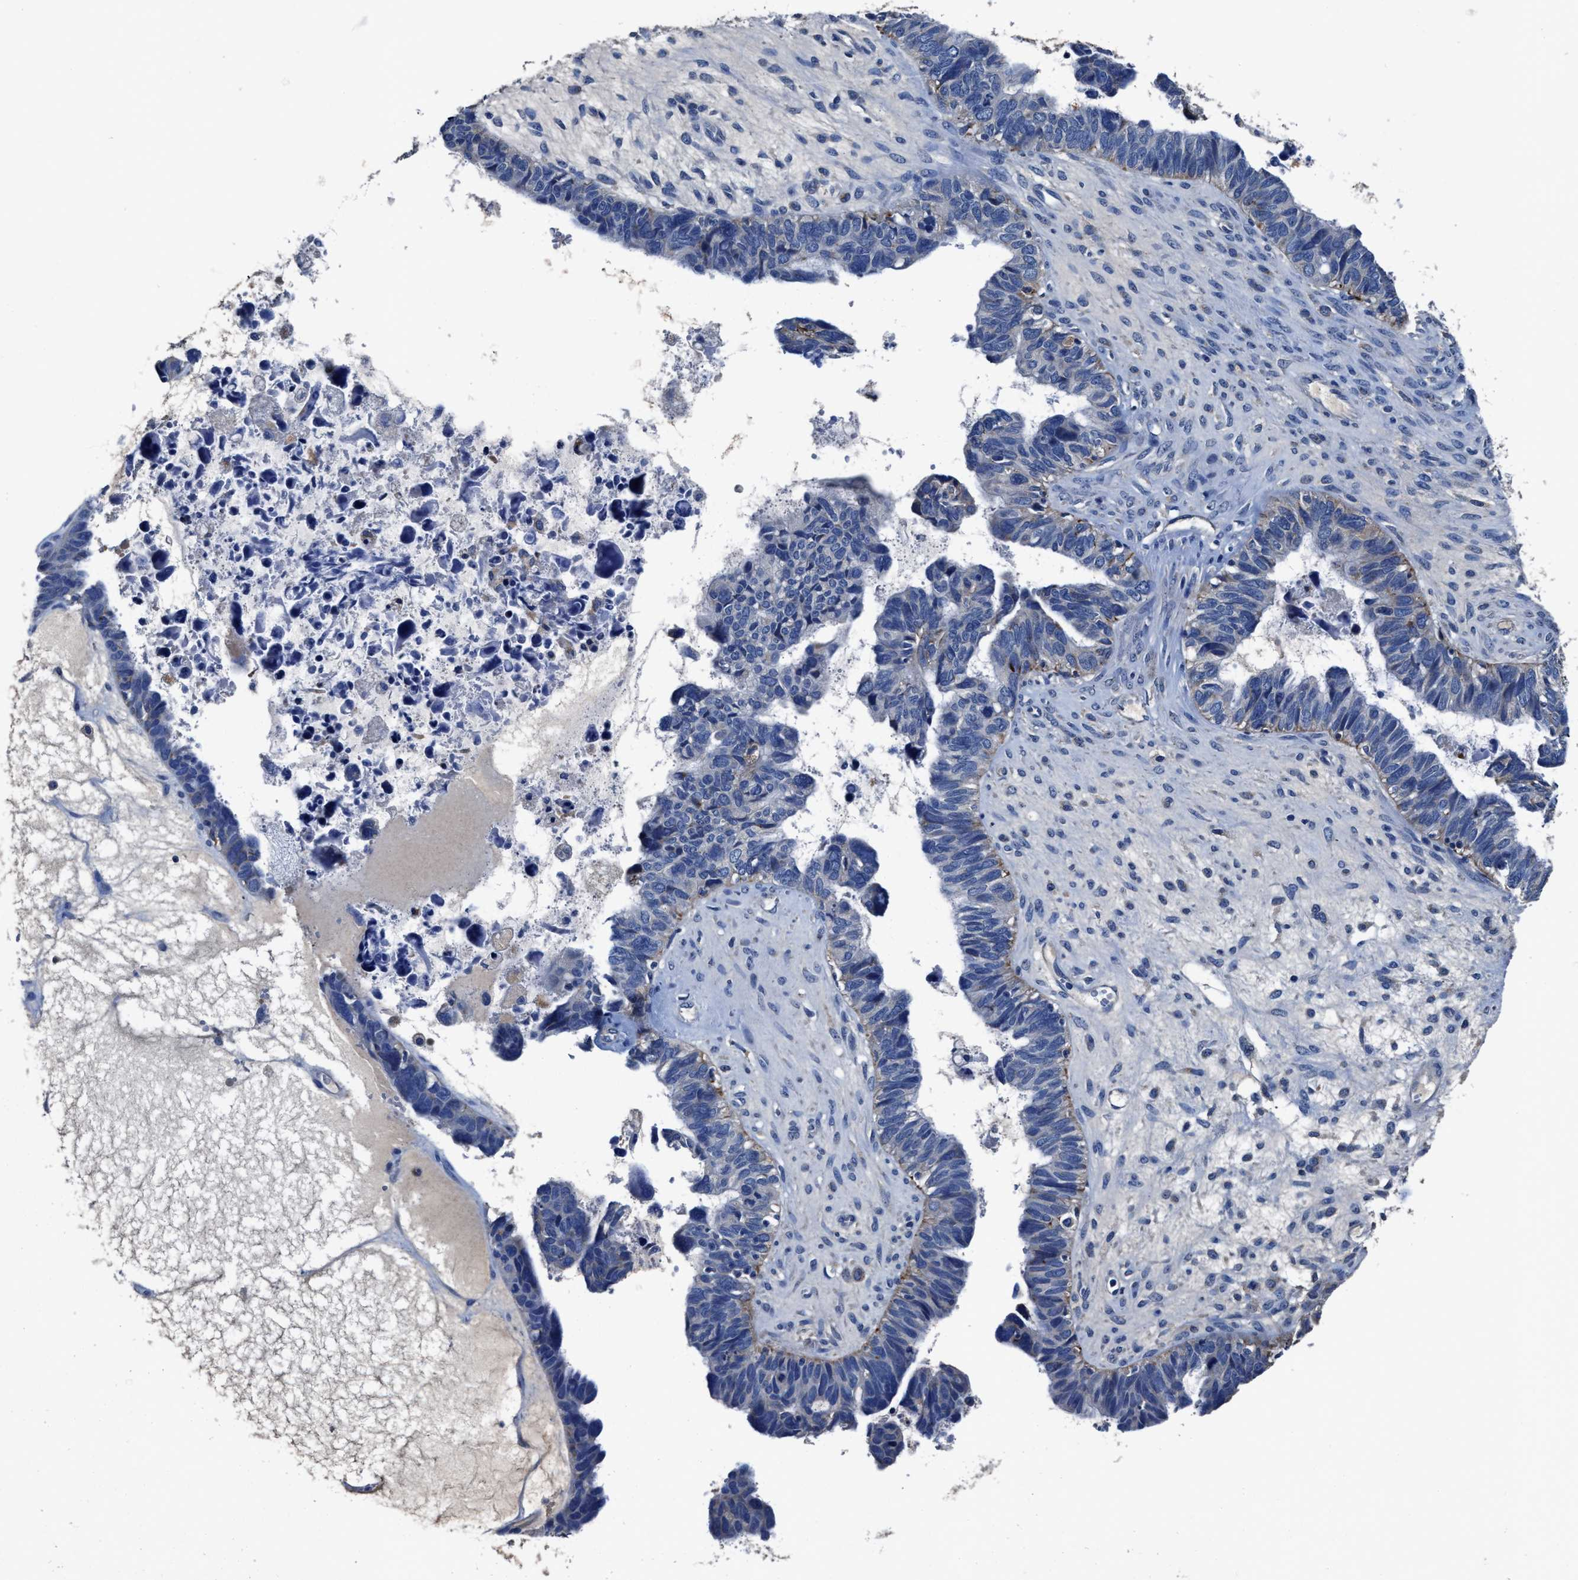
{"staining": {"intensity": "negative", "quantity": "none", "location": "none"}, "tissue": "ovarian cancer", "cell_type": "Tumor cells", "image_type": "cancer", "snomed": [{"axis": "morphology", "description": "Cystadenocarcinoma, serous, NOS"}, {"axis": "topography", "description": "Ovary"}], "caption": "A high-resolution image shows immunohistochemistry staining of ovarian cancer (serous cystadenocarcinoma), which shows no significant staining in tumor cells.", "gene": "UBR4", "patient": {"sex": "female", "age": 79}}